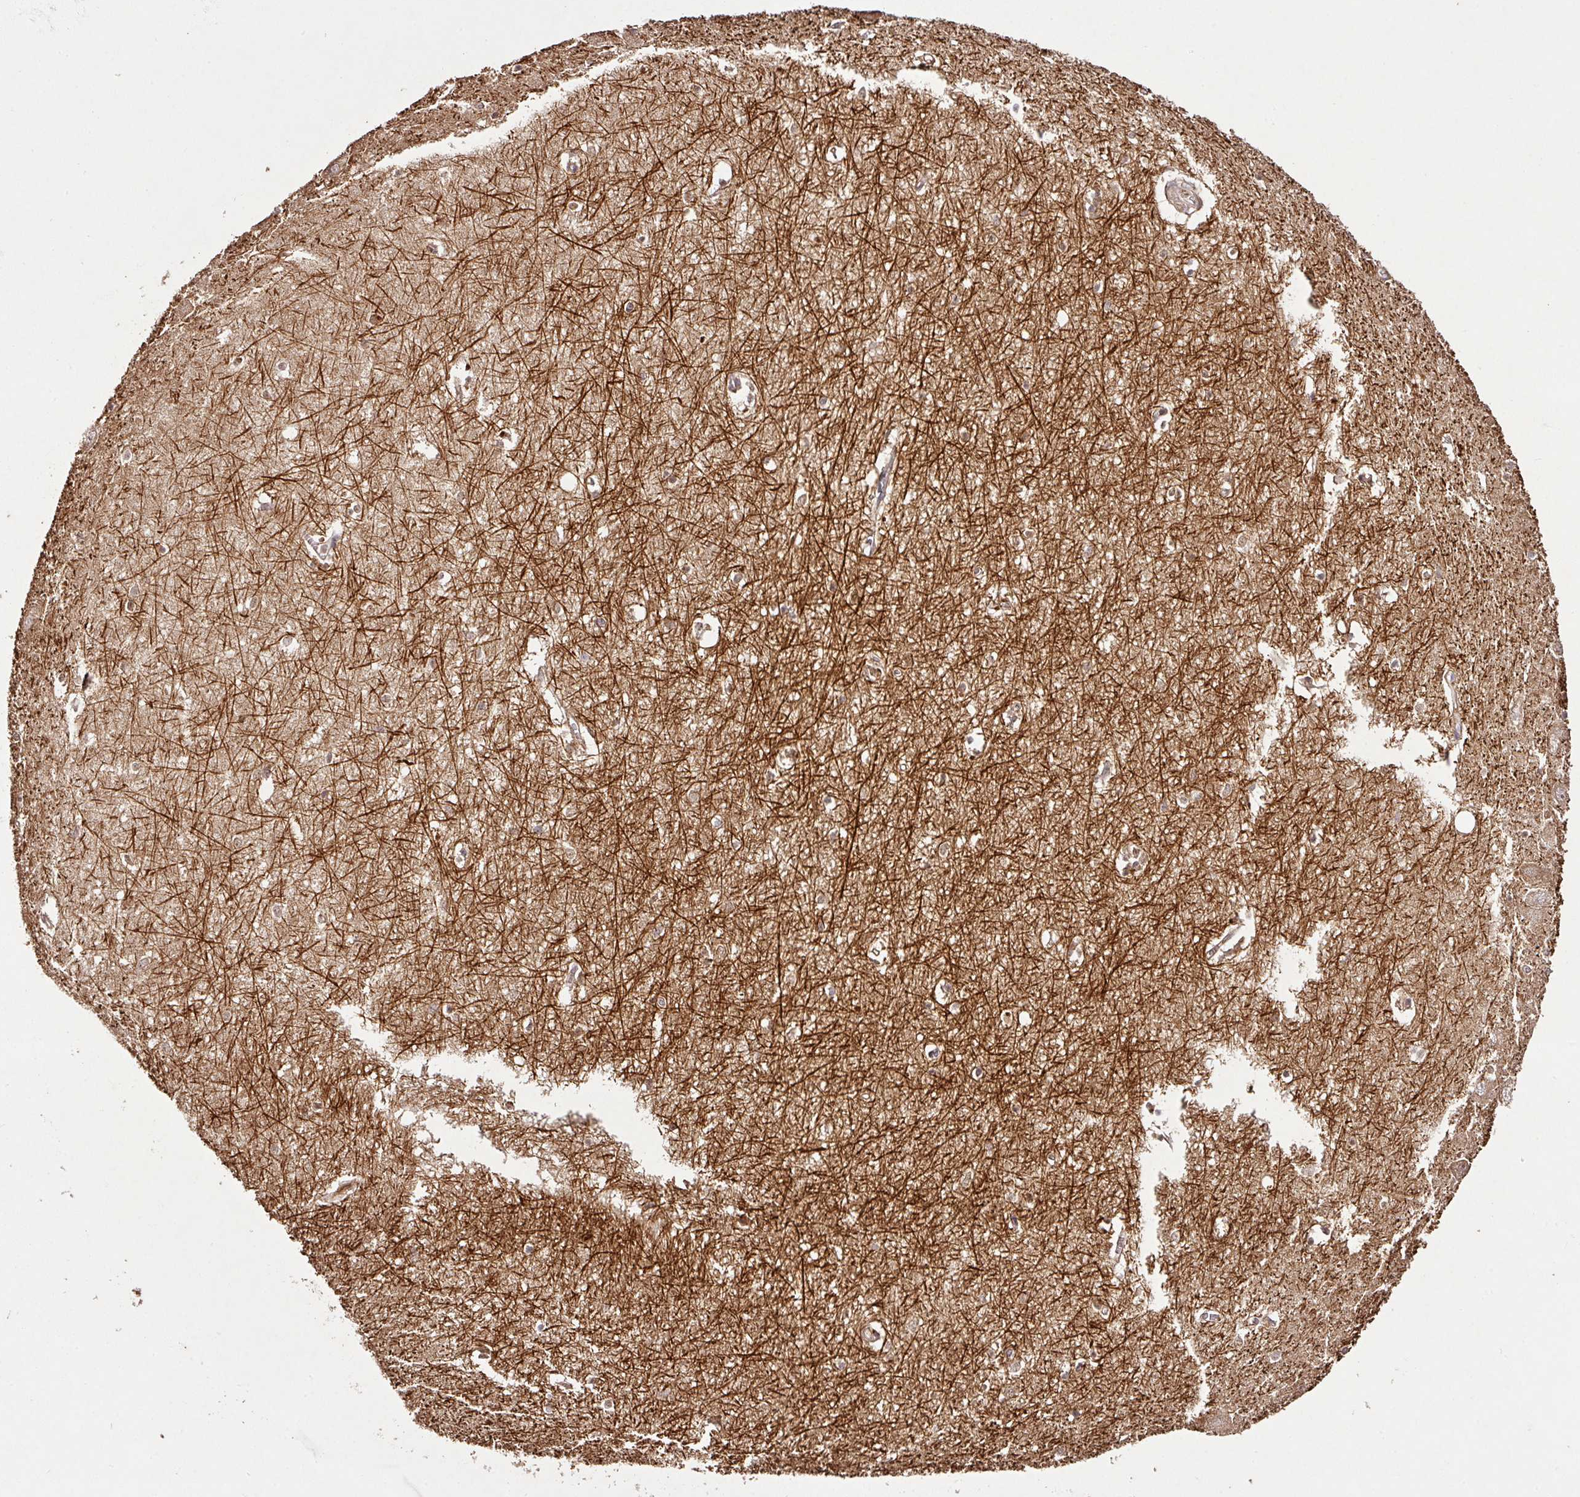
{"staining": {"intensity": "weak", "quantity": "<25%", "location": "cytoplasmic/membranous"}, "tissue": "hippocampus", "cell_type": "Glial cells", "image_type": "normal", "snomed": [{"axis": "morphology", "description": "Normal tissue, NOS"}, {"axis": "topography", "description": "Hippocampus"}], "caption": "IHC photomicrograph of unremarkable human hippocampus stained for a protein (brown), which displays no staining in glial cells. (IHC, brightfield microscopy, high magnification).", "gene": "FAIM", "patient": {"sex": "female", "age": 64}}